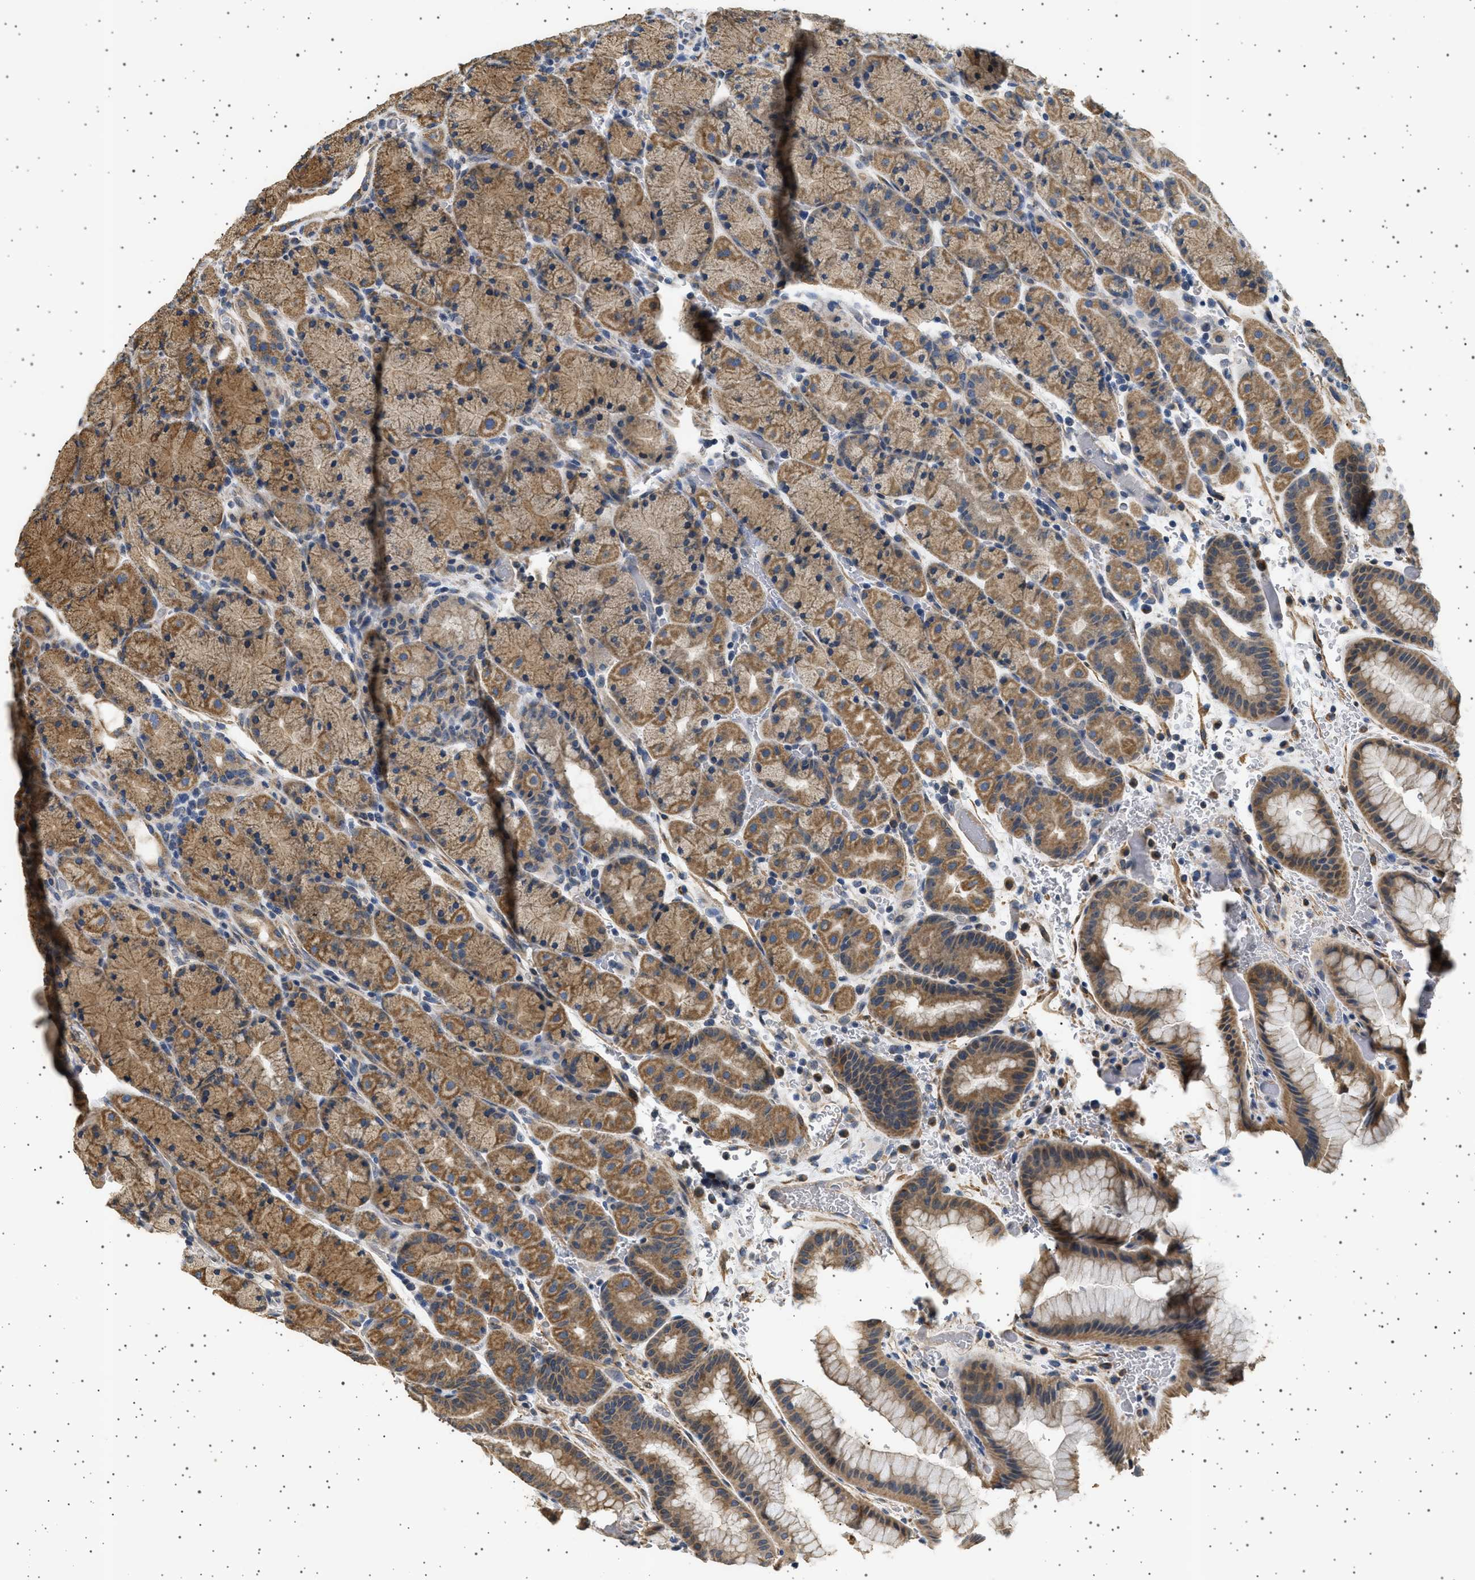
{"staining": {"intensity": "moderate", "quantity": ">75%", "location": "cytoplasmic/membranous"}, "tissue": "stomach", "cell_type": "Glandular cells", "image_type": "normal", "snomed": [{"axis": "morphology", "description": "Normal tissue, NOS"}, {"axis": "morphology", "description": "Carcinoid, malignant, NOS"}, {"axis": "topography", "description": "Stomach, upper"}], "caption": "Glandular cells demonstrate moderate cytoplasmic/membranous expression in about >75% of cells in normal stomach.", "gene": "KCNA4", "patient": {"sex": "male", "age": 39}}